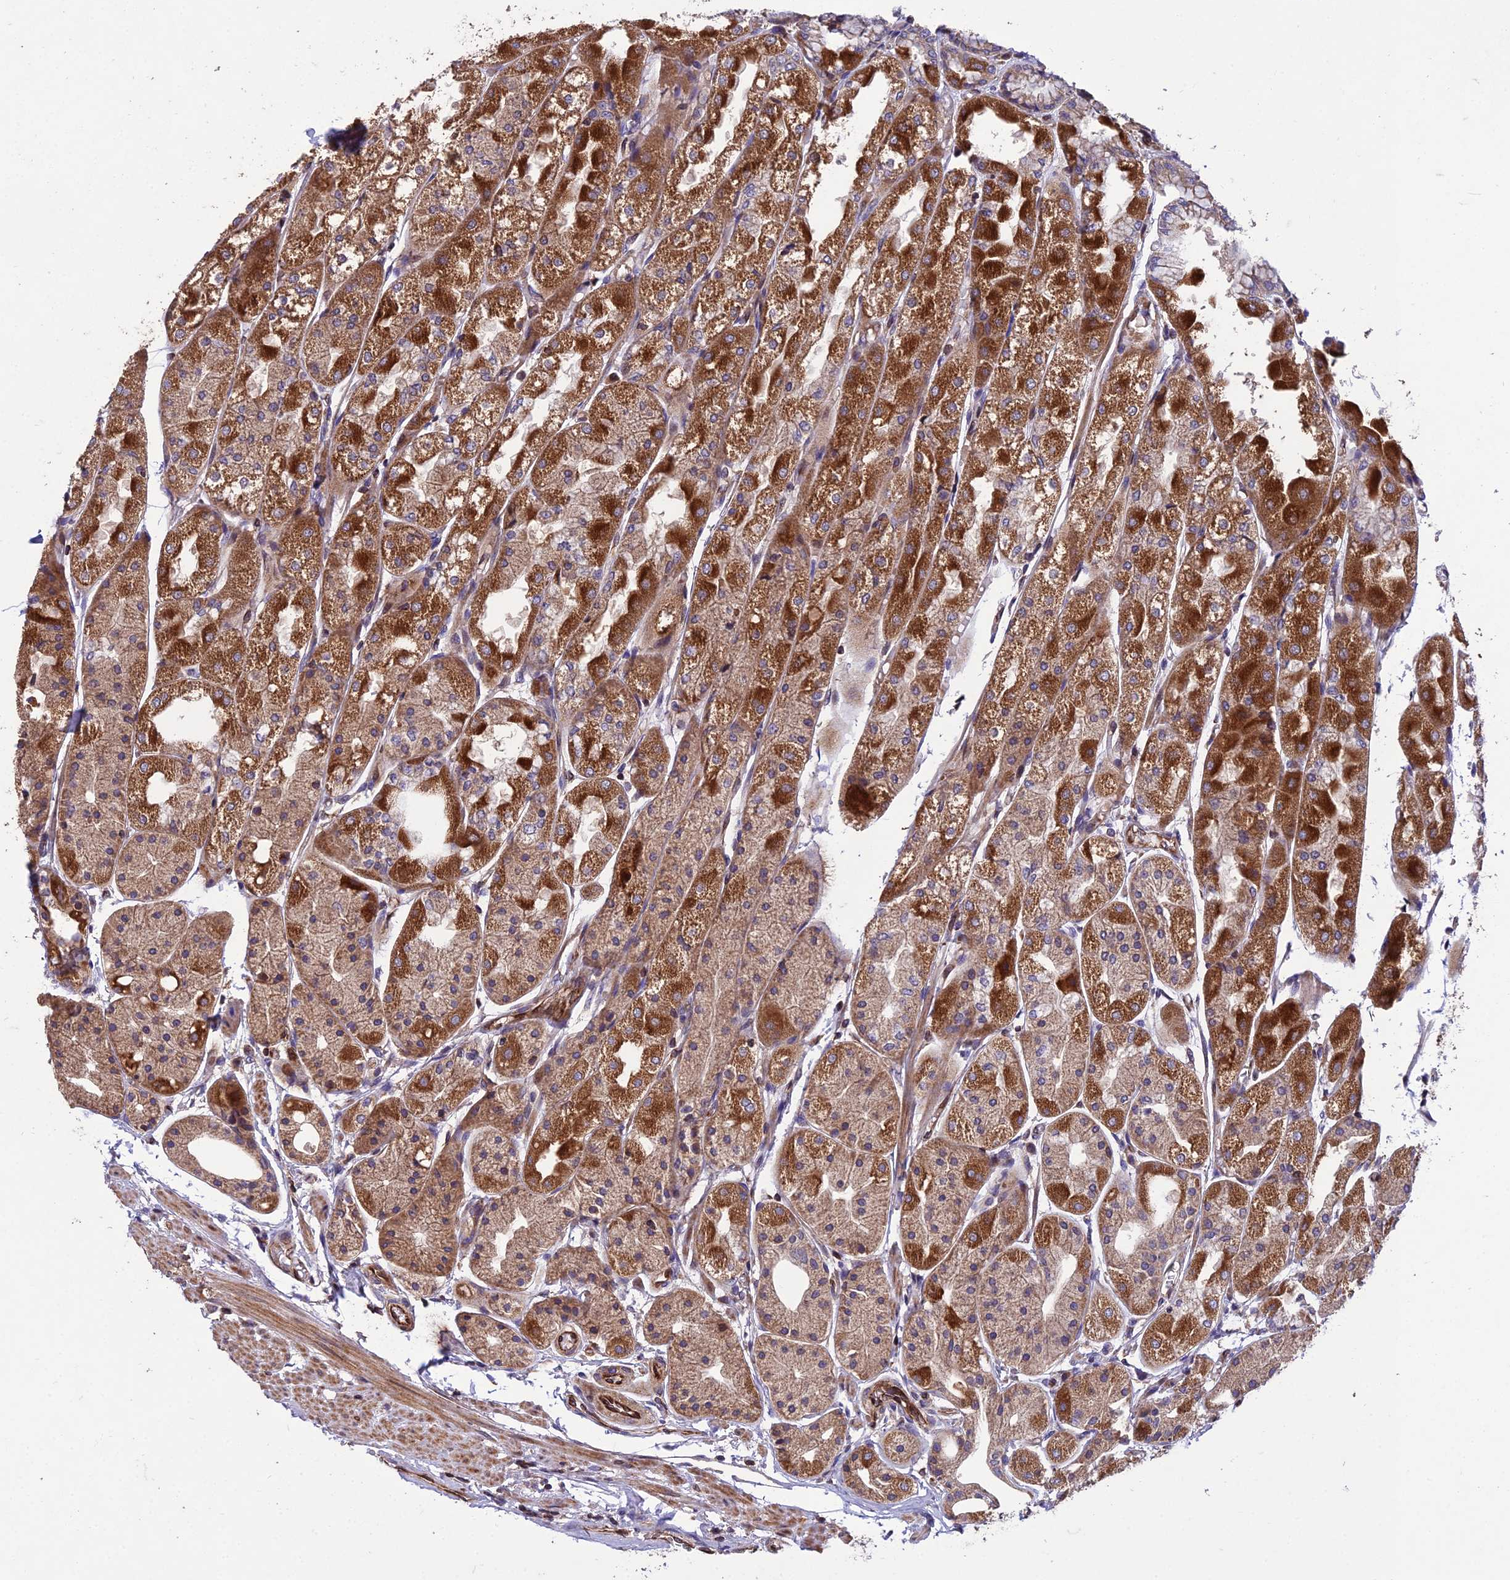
{"staining": {"intensity": "strong", "quantity": ">75%", "location": "cytoplasmic/membranous"}, "tissue": "stomach", "cell_type": "Glandular cells", "image_type": "normal", "snomed": [{"axis": "morphology", "description": "Normal tissue, NOS"}, {"axis": "topography", "description": "Stomach, upper"}], "caption": "Immunohistochemistry (IHC) photomicrograph of benign stomach stained for a protein (brown), which exhibits high levels of strong cytoplasmic/membranous staining in about >75% of glandular cells.", "gene": "GIMAP1", "patient": {"sex": "male", "age": 72}}